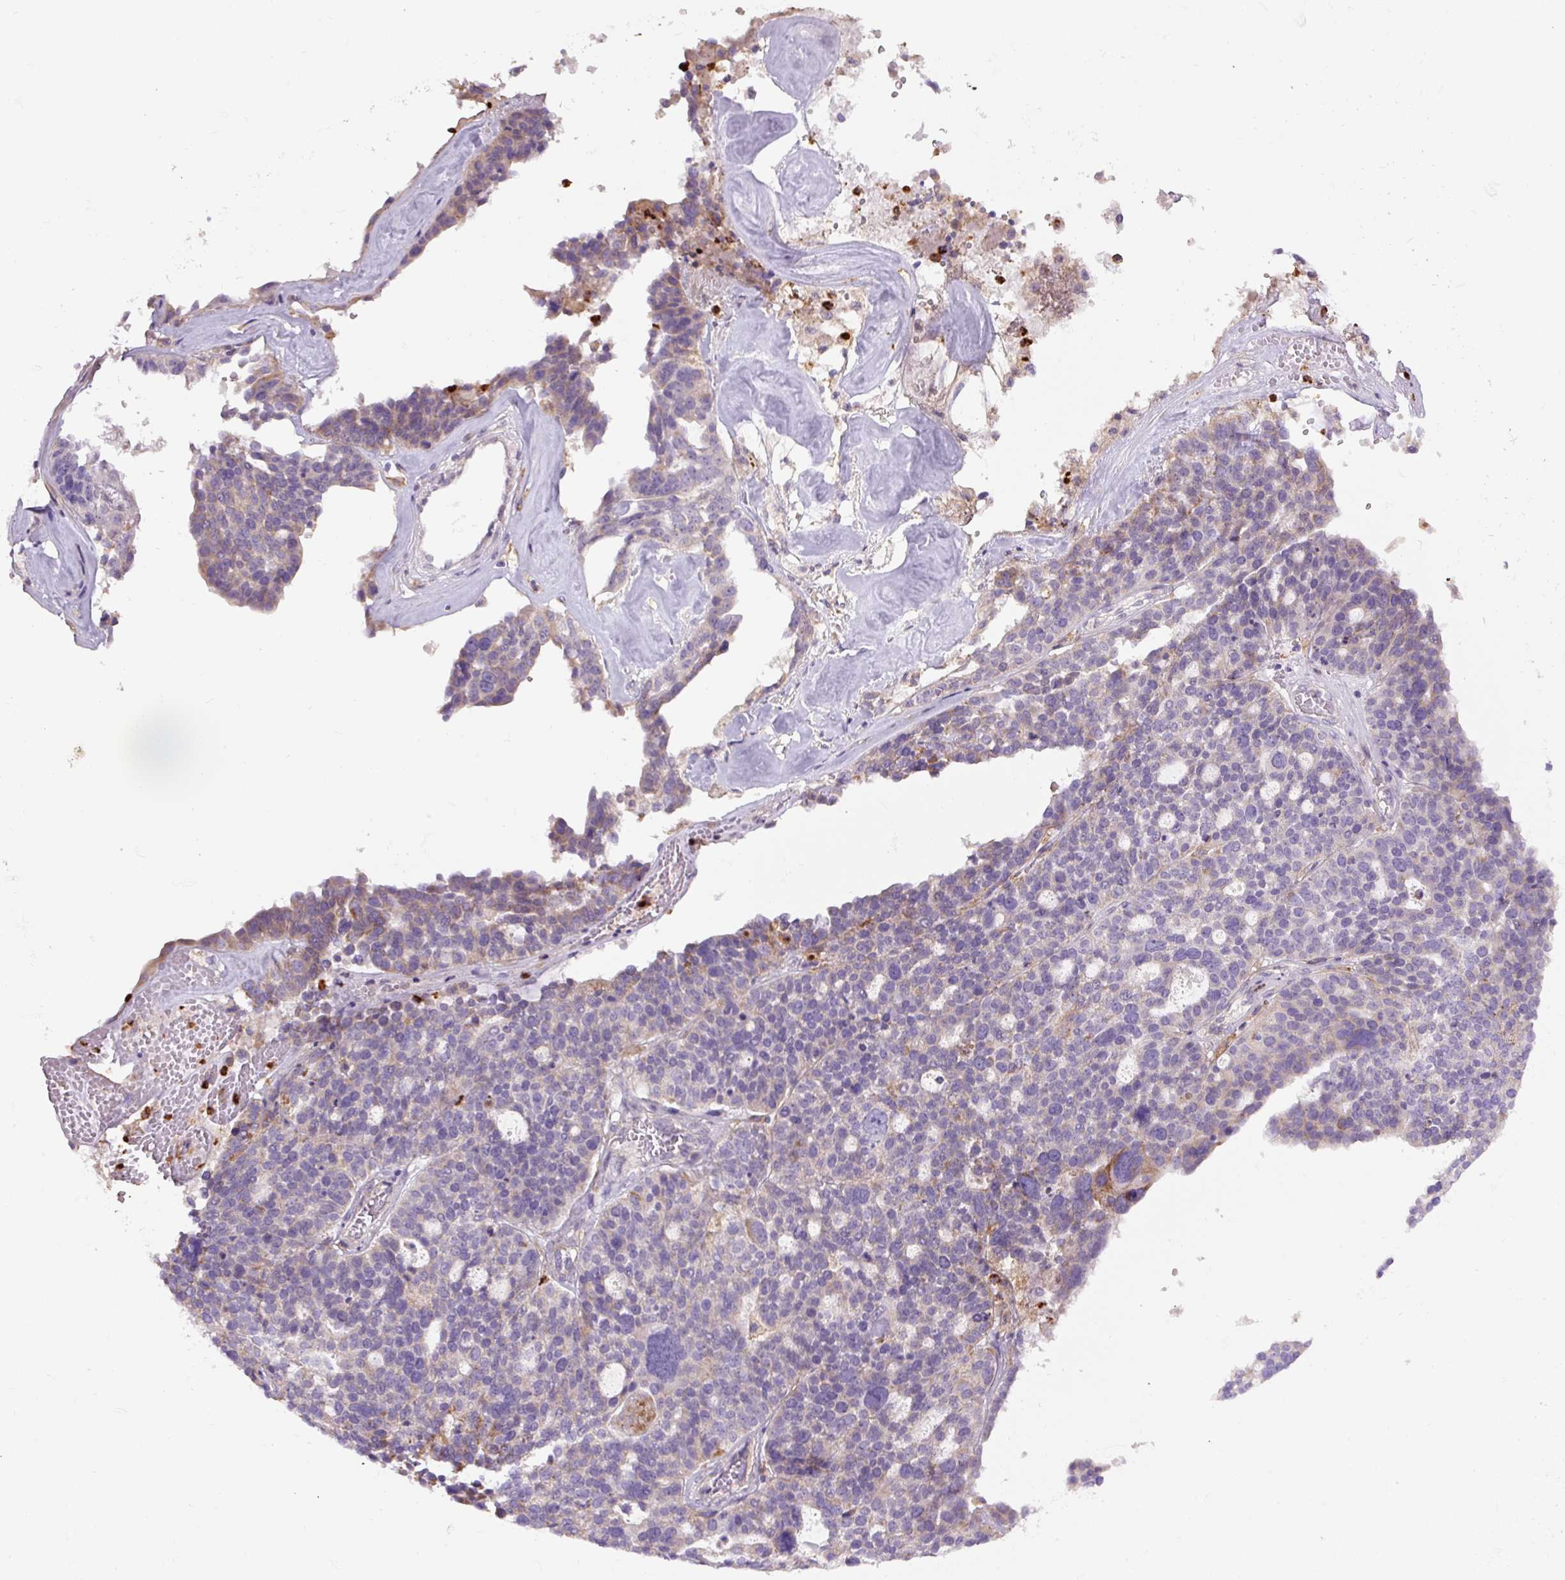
{"staining": {"intensity": "weak", "quantity": "<25%", "location": "cytoplasmic/membranous"}, "tissue": "ovarian cancer", "cell_type": "Tumor cells", "image_type": "cancer", "snomed": [{"axis": "morphology", "description": "Cystadenocarcinoma, serous, NOS"}, {"axis": "topography", "description": "Ovary"}], "caption": "High power microscopy photomicrograph of an immunohistochemistry (IHC) photomicrograph of ovarian cancer (serous cystadenocarcinoma), revealing no significant positivity in tumor cells.", "gene": "SH2D6", "patient": {"sex": "female", "age": 59}}